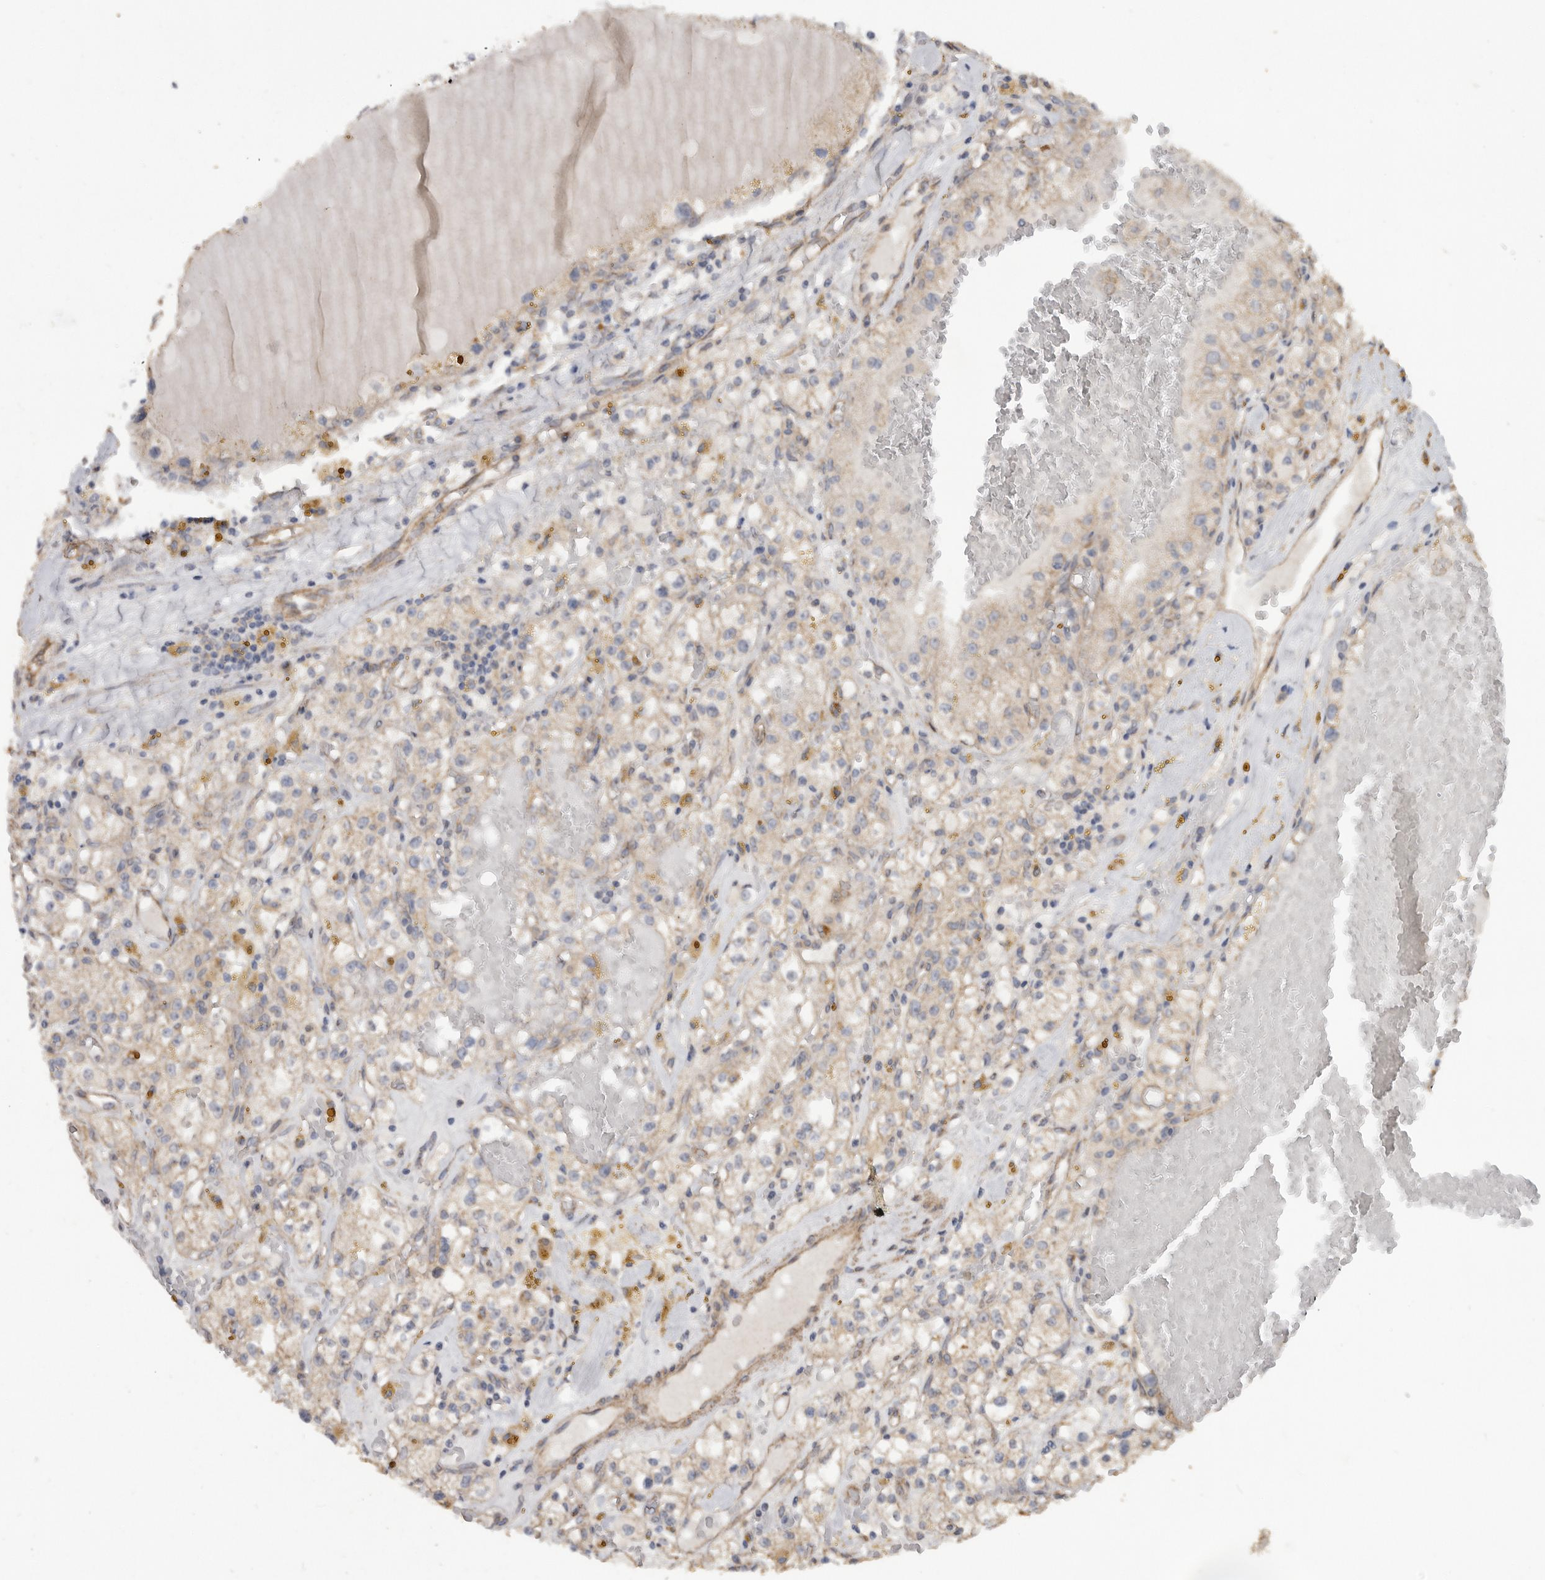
{"staining": {"intensity": "weak", "quantity": "25%-75%", "location": "cytoplasmic/membranous"}, "tissue": "renal cancer", "cell_type": "Tumor cells", "image_type": "cancer", "snomed": [{"axis": "morphology", "description": "Adenocarcinoma, NOS"}, {"axis": "topography", "description": "Kidney"}], "caption": "Tumor cells reveal low levels of weak cytoplasmic/membranous staining in about 25%-75% of cells in human renal cancer (adenocarcinoma). Using DAB (3,3'-diaminobenzidine) (brown) and hematoxylin (blue) stains, captured at high magnification using brightfield microscopy.", "gene": "PODXL2", "patient": {"sex": "male", "age": 56}}